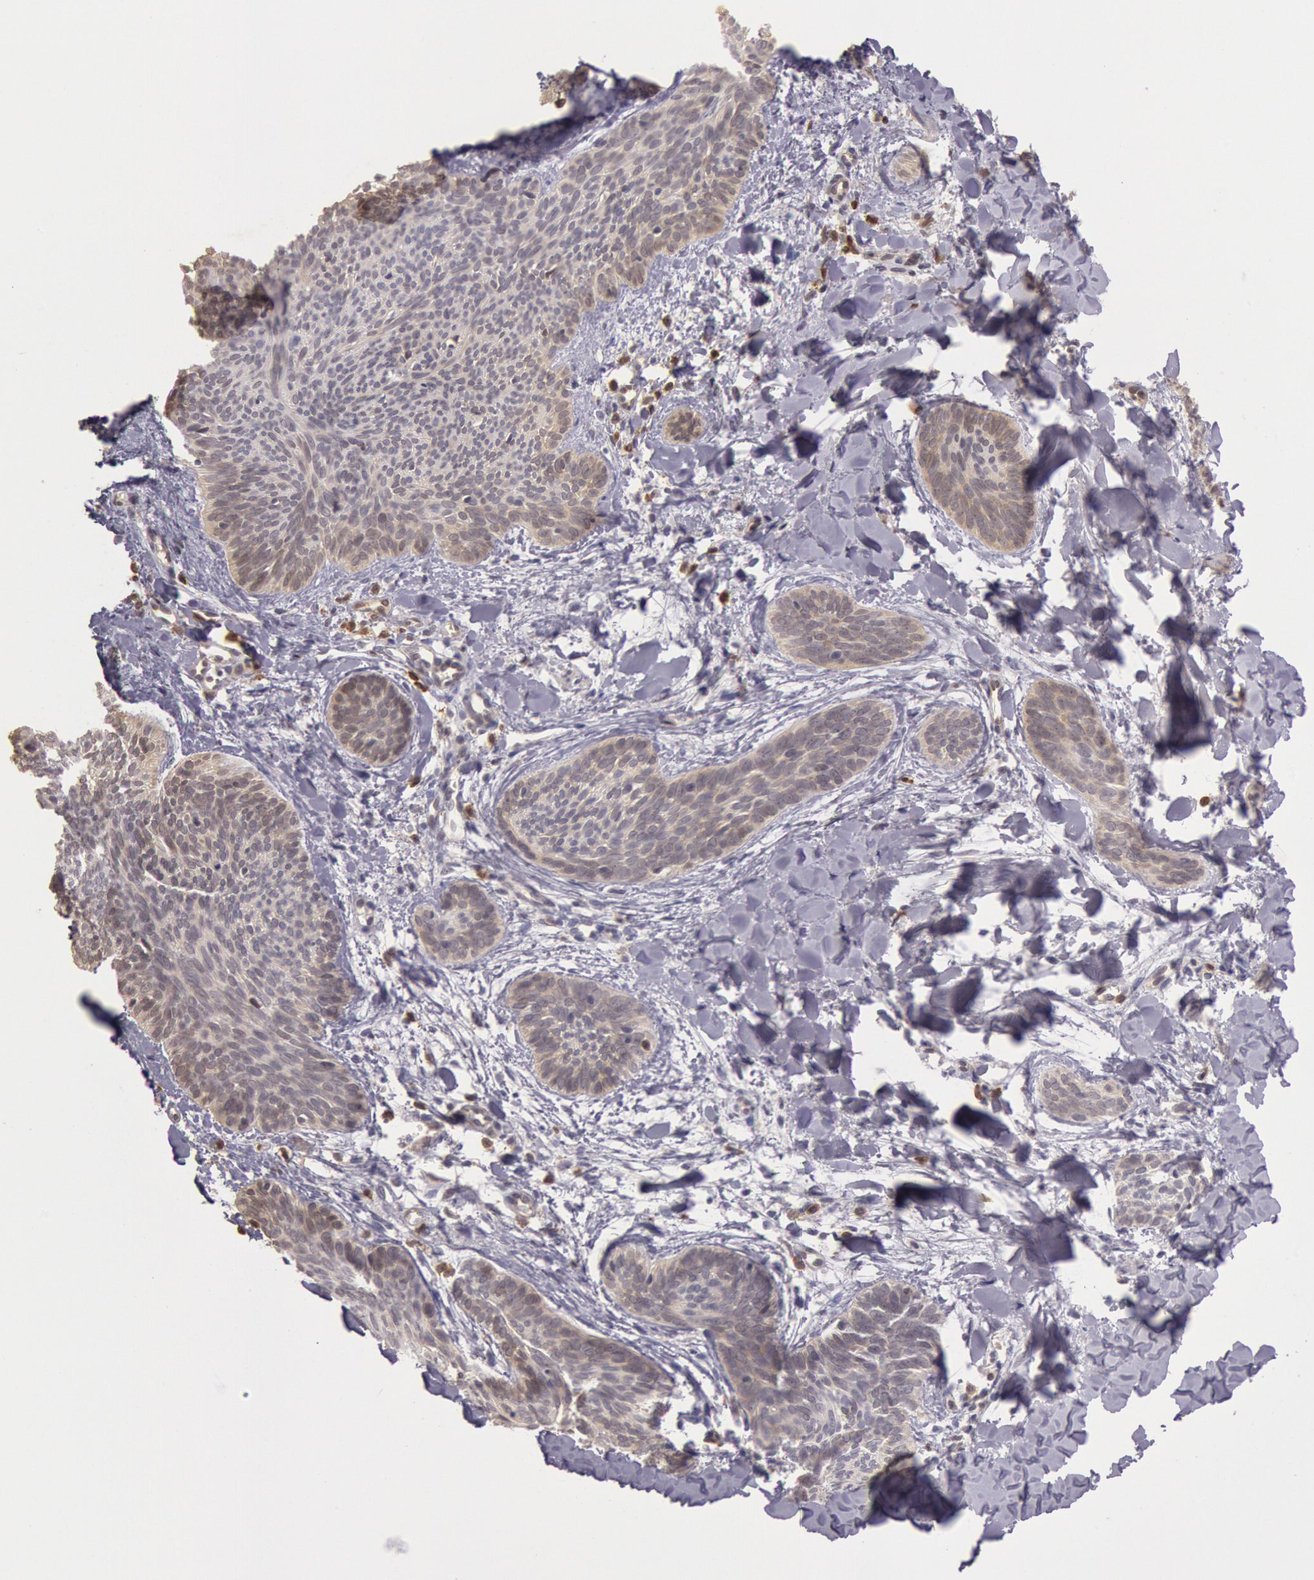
{"staining": {"intensity": "moderate", "quantity": "<25%", "location": "cytoplasmic/membranous"}, "tissue": "skin cancer", "cell_type": "Tumor cells", "image_type": "cancer", "snomed": [{"axis": "morphology", "description": "Basal cell carcinoma"}, {"axis": "topography", "description": "Skin"}], "caption": "Human skin cancer stained for a protein (brown) reveals moderate cytoplasmic/membranous positive expression in approximately <25% of tumor cells.", "gene": "HIF1A", "patient": {"sex": "female", "age": 81}}